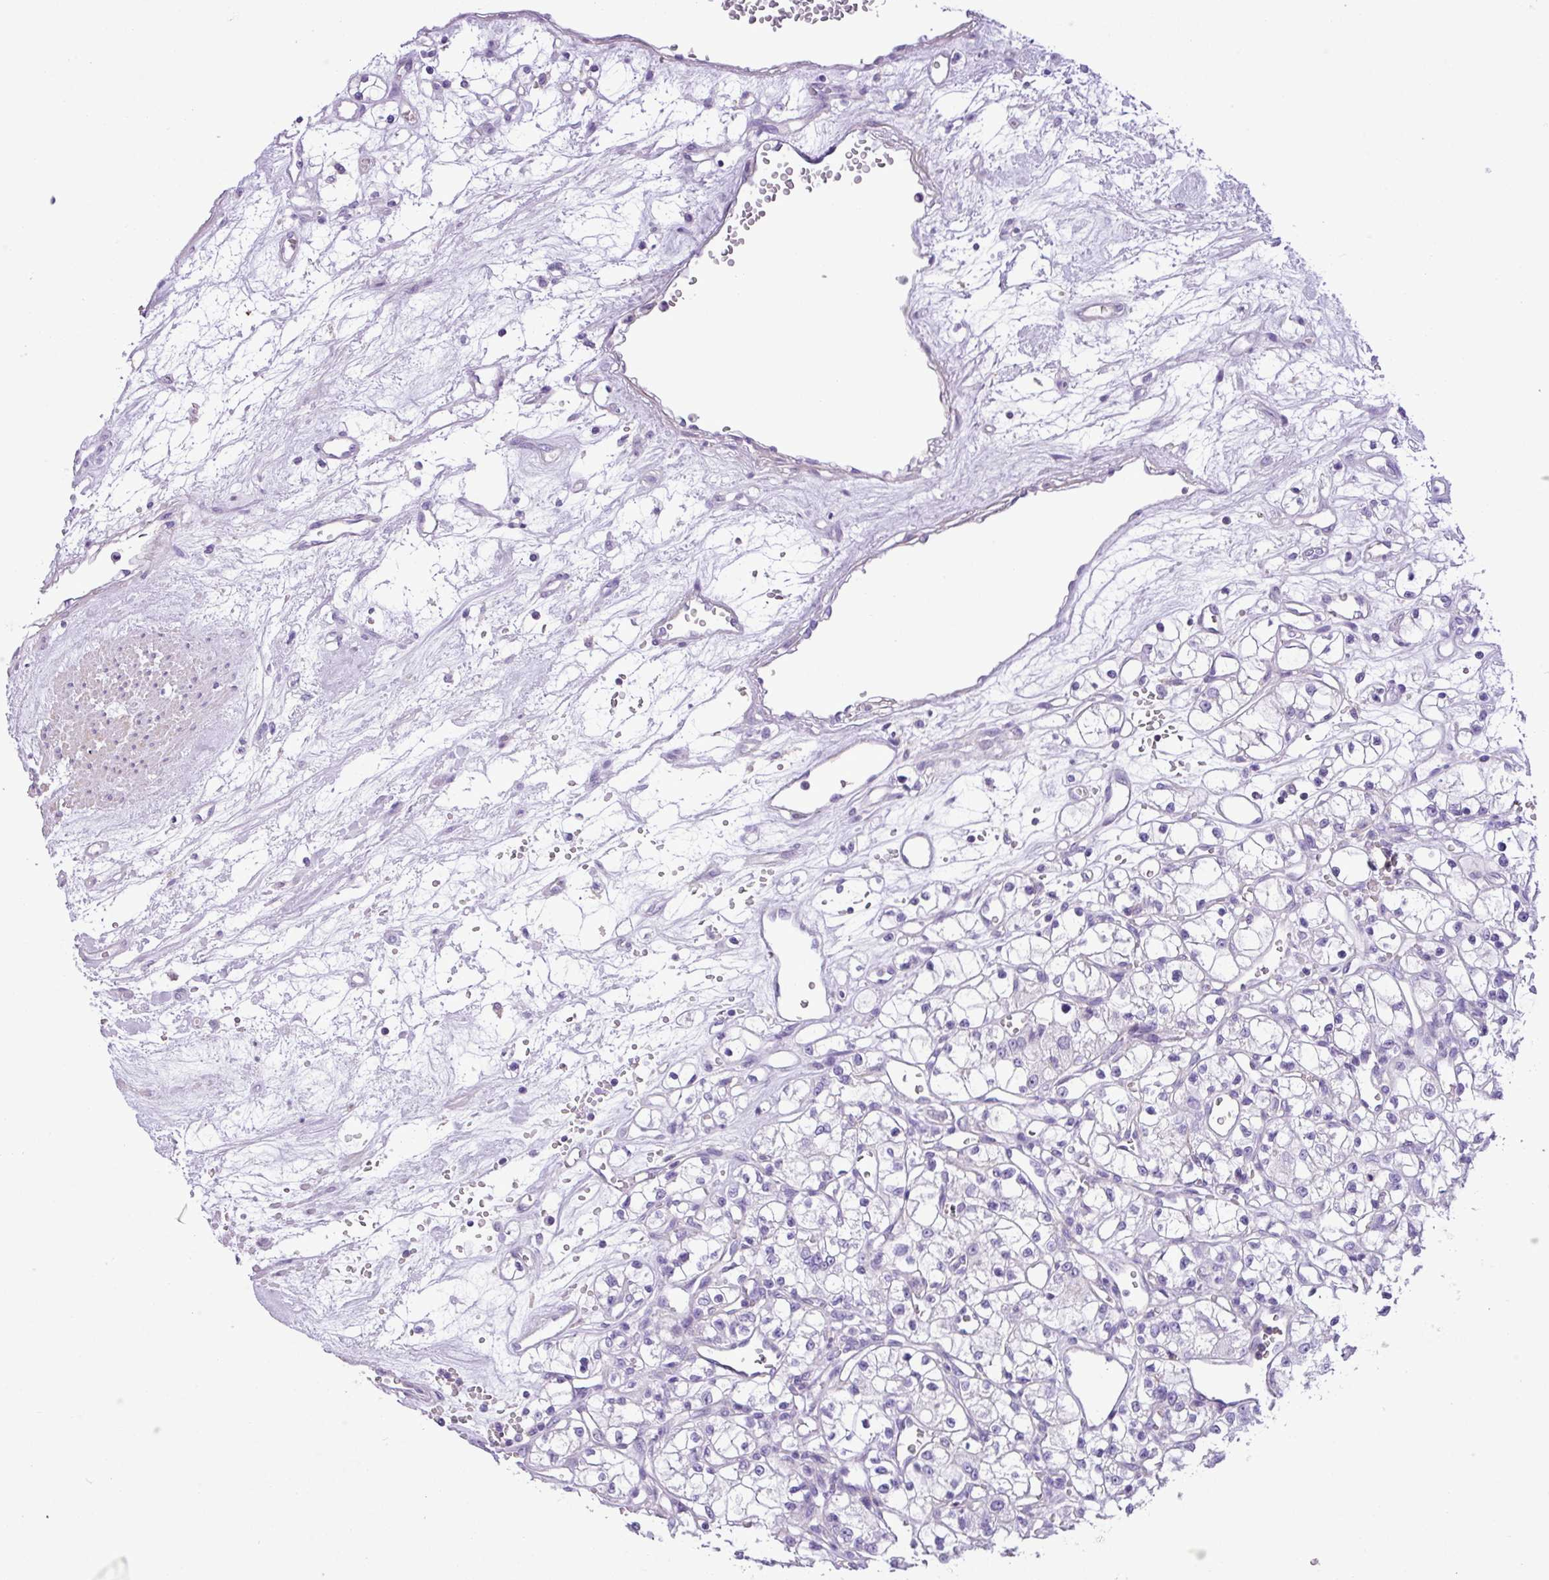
{"staining": {"intensity": "negative", "quantity": "none", "location": "none"}, "tissue": "renal cancer", "cell_type": "Tumor cells", "image_type": "cancer", "snomed": [{"axis": "morphology", "description": "Adenocarcinoma, NOS"}, {"axis": "topography", "description": "Kidney"}], "caption": "There is no significant staining in tumor cells of adenocarcinoma (renal).", "gene": "ZNF334", "patient": {"sex": "female", "age": 59}}